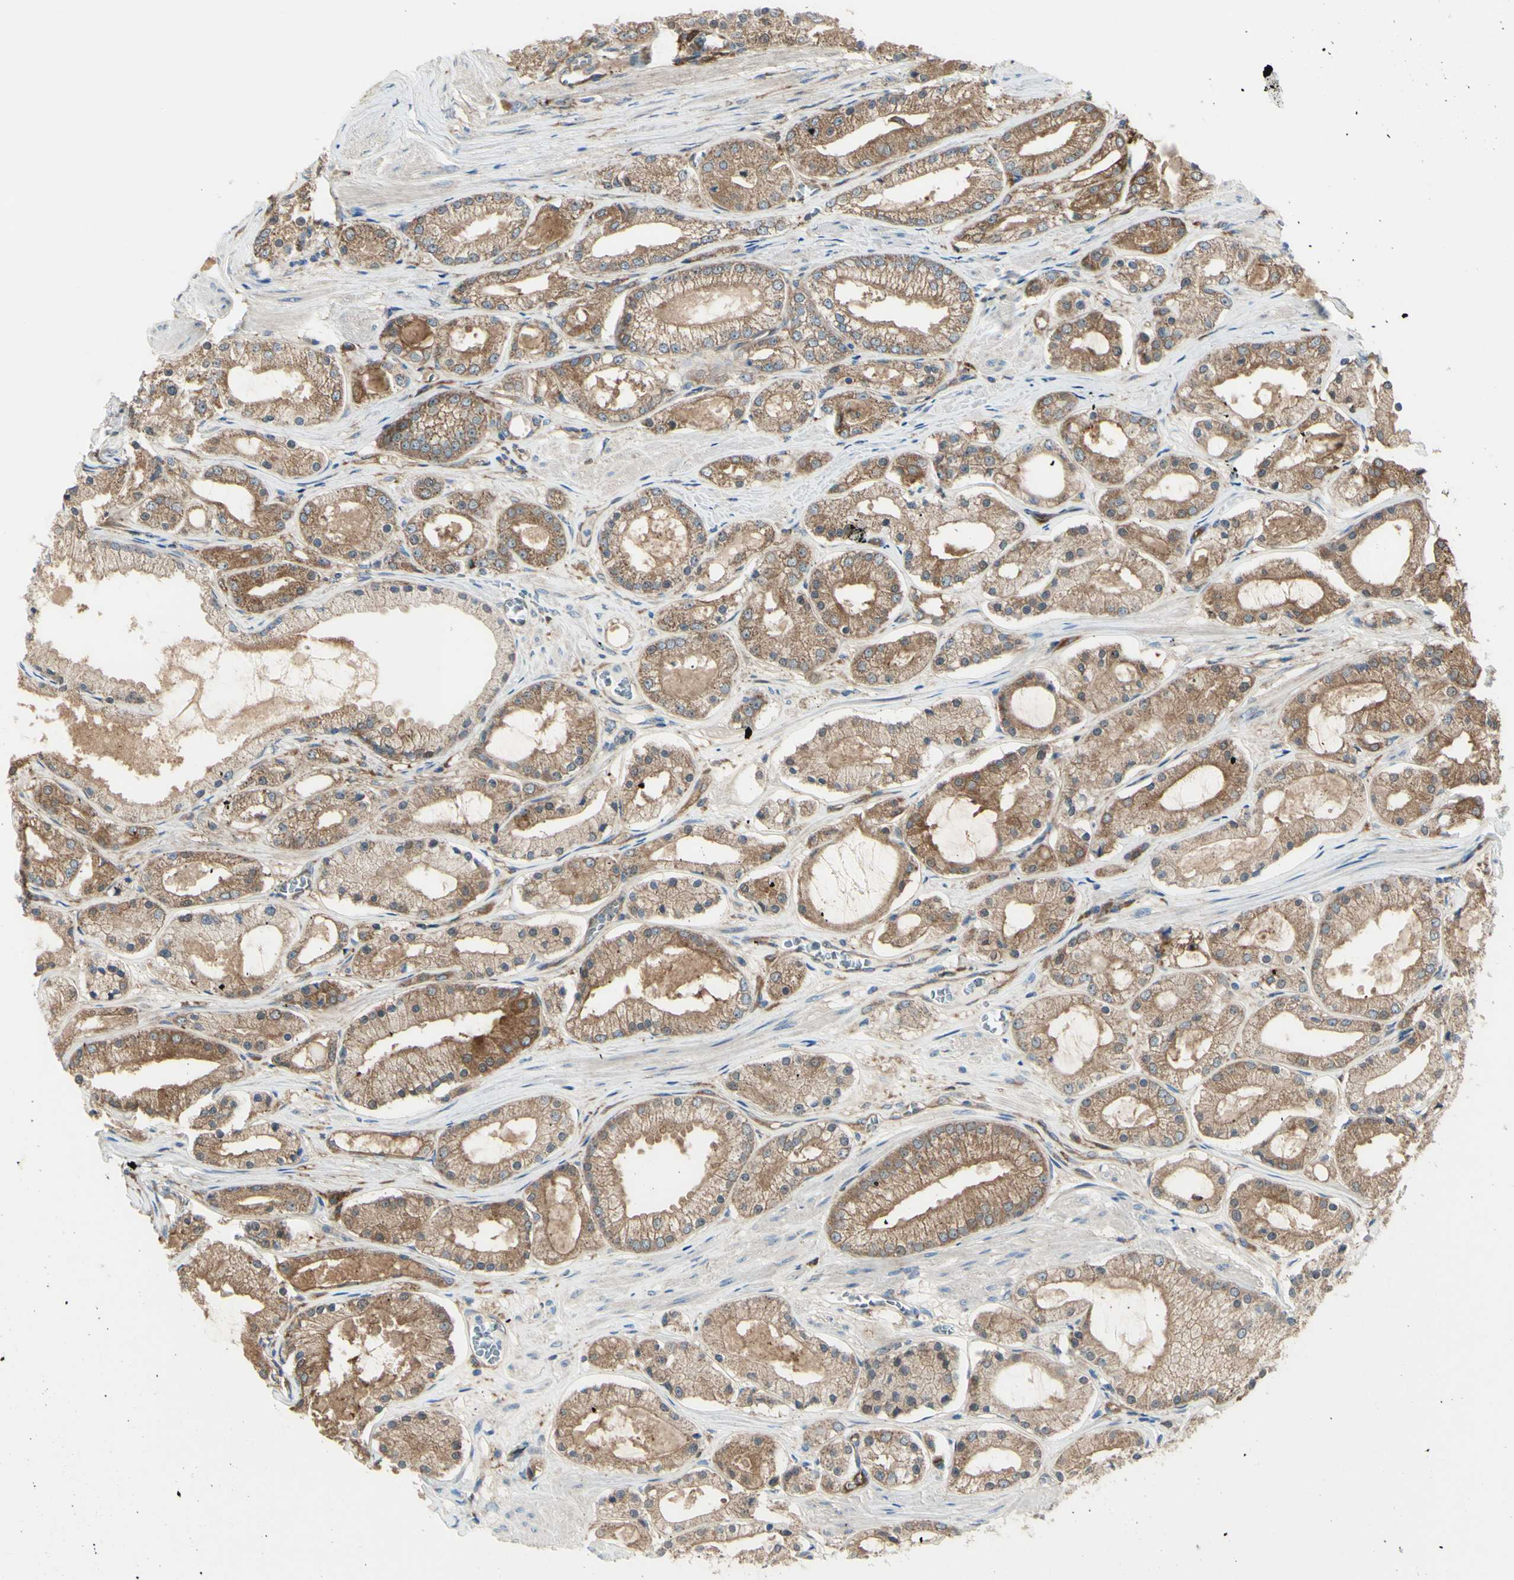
{"staining": {"intensity": "moderate", "quantity": ">75%", "location": "cytoplasmic/membranous"}, "tissue": "prostate cancer", "cell_type": "Tumor cells", "image_type": "cancer", "snomed": [{"axis": "morphology", "description": "Adenocarcinoma, High grade"}, {"axis": "topography", "description": "Prostate"}], "caption": "Immunohistochemistry (IHC) (DAB (3,3'-diaminobenzidine)) staining of prostate cancer (high-grade adenocarcinoma) exhibits moderate cytoplasmic/membranous protein expression in approximately >75% of tumor cells.", "gene": "IGSF9B", "patient": {"sex": "male", "age": 66}}